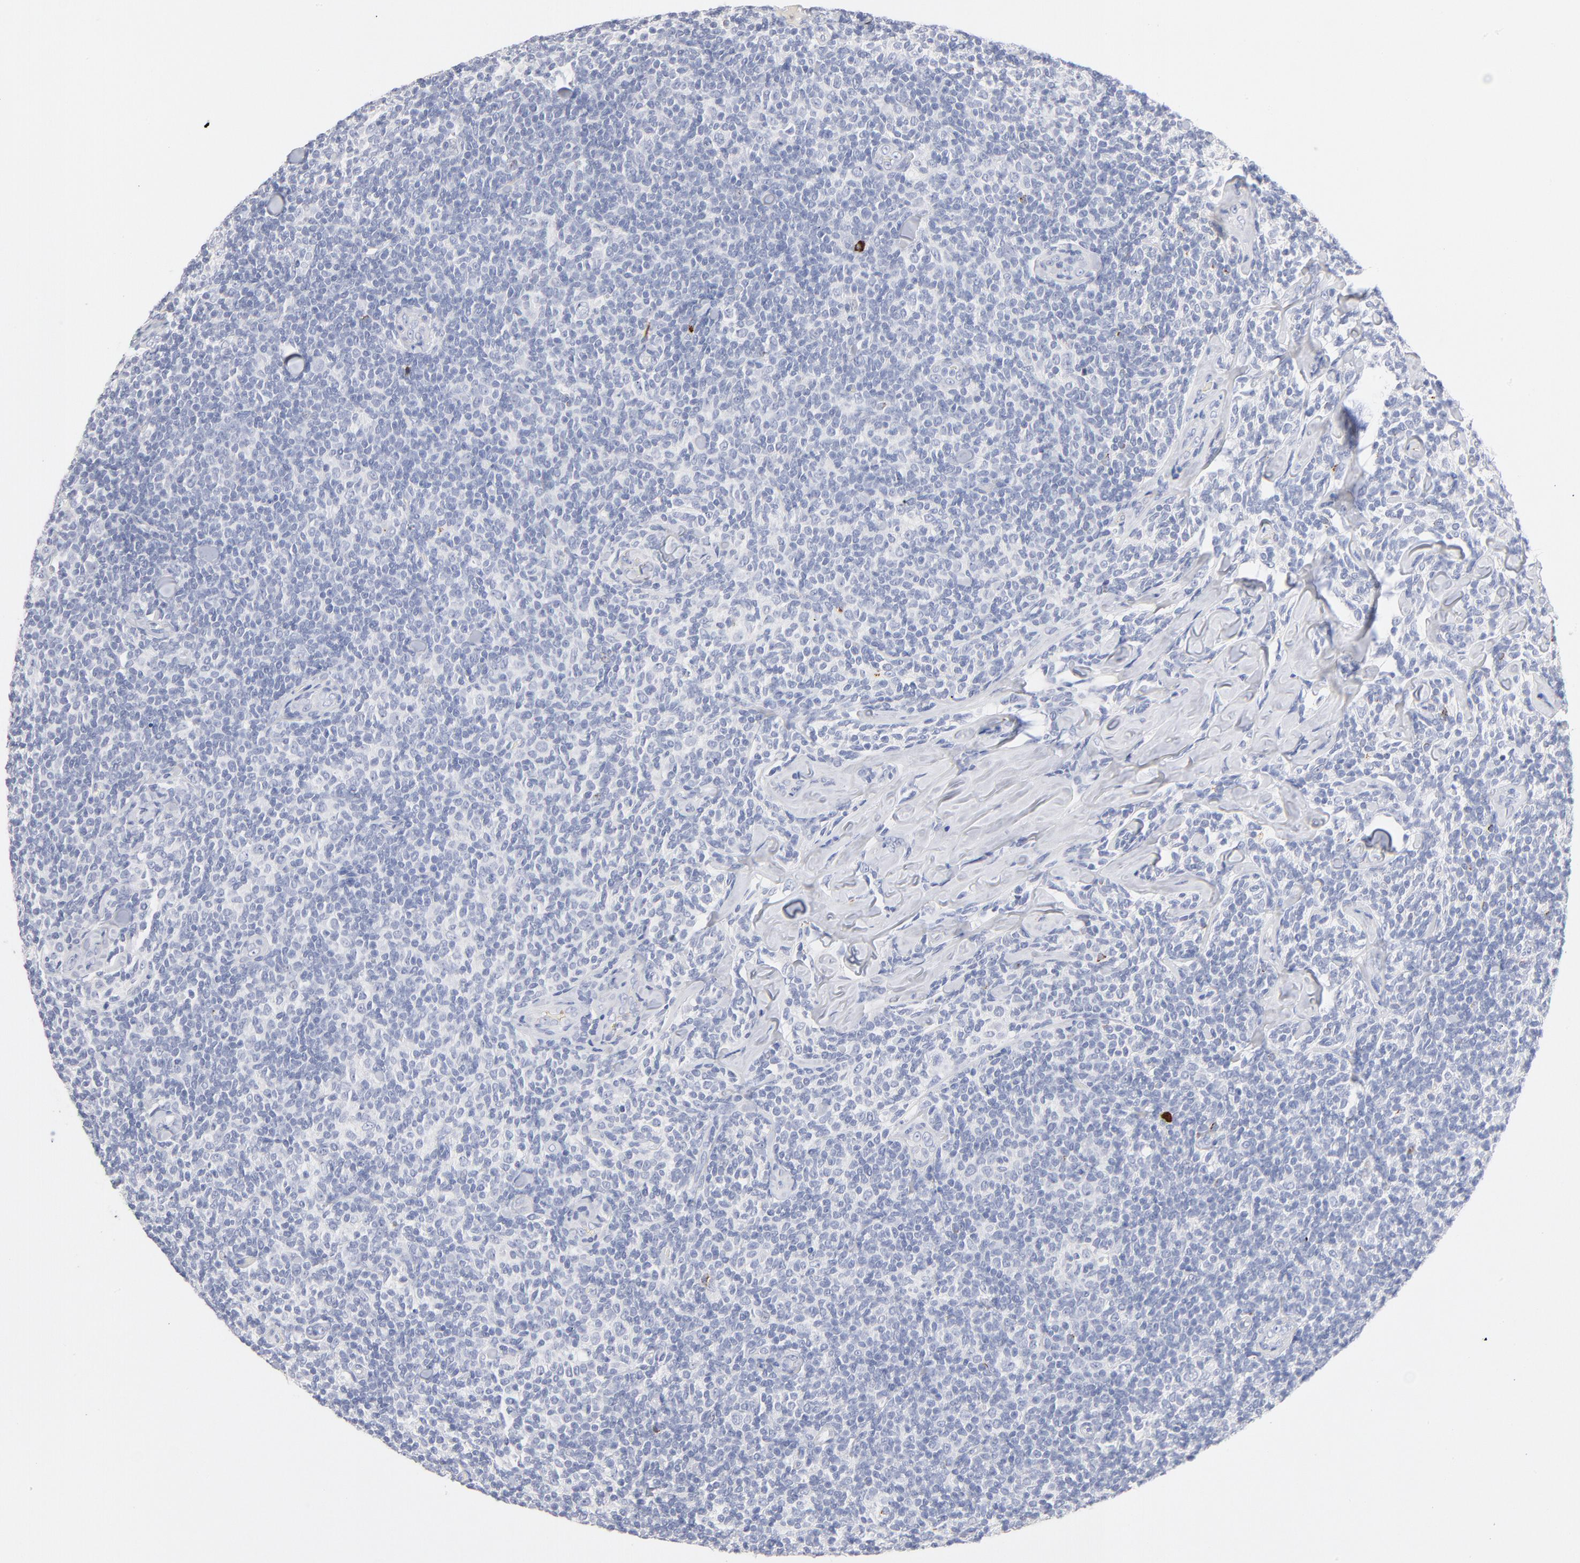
{"staining": {"intensity": "negative", "quantity": "none", "location": "none"}, "tissue": "lymphoma", "cell_type": "Tumor cells", "image_type": "cancer", "snomed": [{"axis": "morphology", "description": "Malignant lymphoma, non-Hodgkin's type, Low grade"}, {"axis": "topography", "description": "Lymph node"}], "caption": "This photomicrograph is of malignant lymphoma, non-Hodgkin's type (low-grade) stained with IHC to label a protein in brown with the nuclei are counter-stained blue. There is no staining in tumor cells.", "gene": "PLAT", "patient": {"sex": "female", "age": 56}}